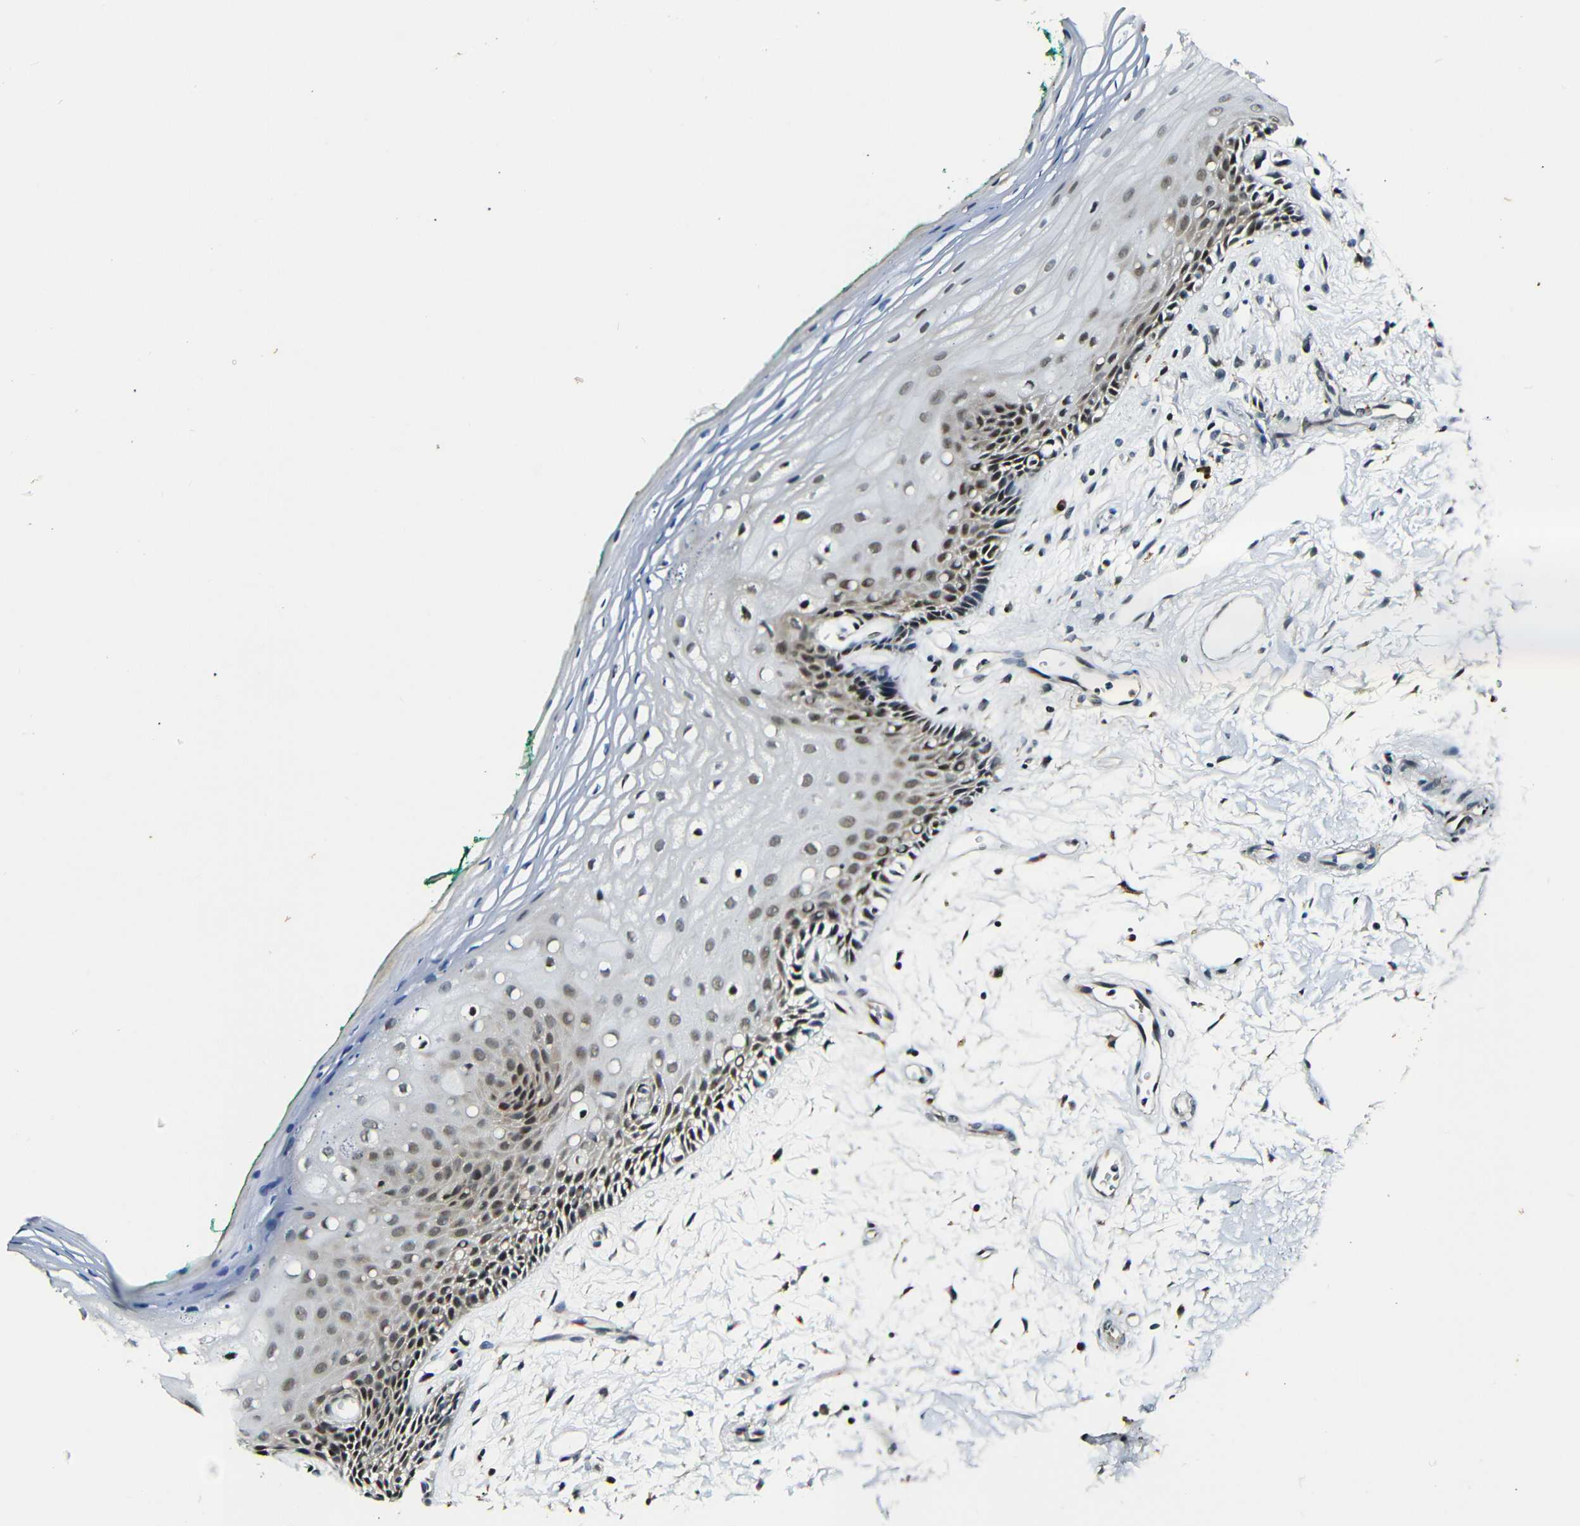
{"staining": {"intensity": "moderate", "quantity": ">75%", "location": "cytoplasmic/membranous,nuclear"}, "tissue": "oral mucosa", "cell_type": "Squamous epithelial cells", "image_type": "normal", "snomed": [{"axis": "morphology", "description": "Normal tissue, NOS"}, {"axis": "topography", "description": "Skeletal muscle"}, {"axis": "topography", "description": "Oral tissue"}, {"axis": "topography", "description": "Peripheral nerve tissue"}], "caption": "IHC (DAB (3,3'-diaminobenzidine)) staining of unremarkable human oral mucosa displays moderate cytoplasmic/membranous,nuclear protein positivity in about >75% of squamous epithelial cells. The protein of interest is stained brown, and the nuclei are stained in blue (DAB IHC with brightfield microscopy, high magnification).", "gene": "FOXD4L1", "patient": {"sex": "female", "age": 84}}